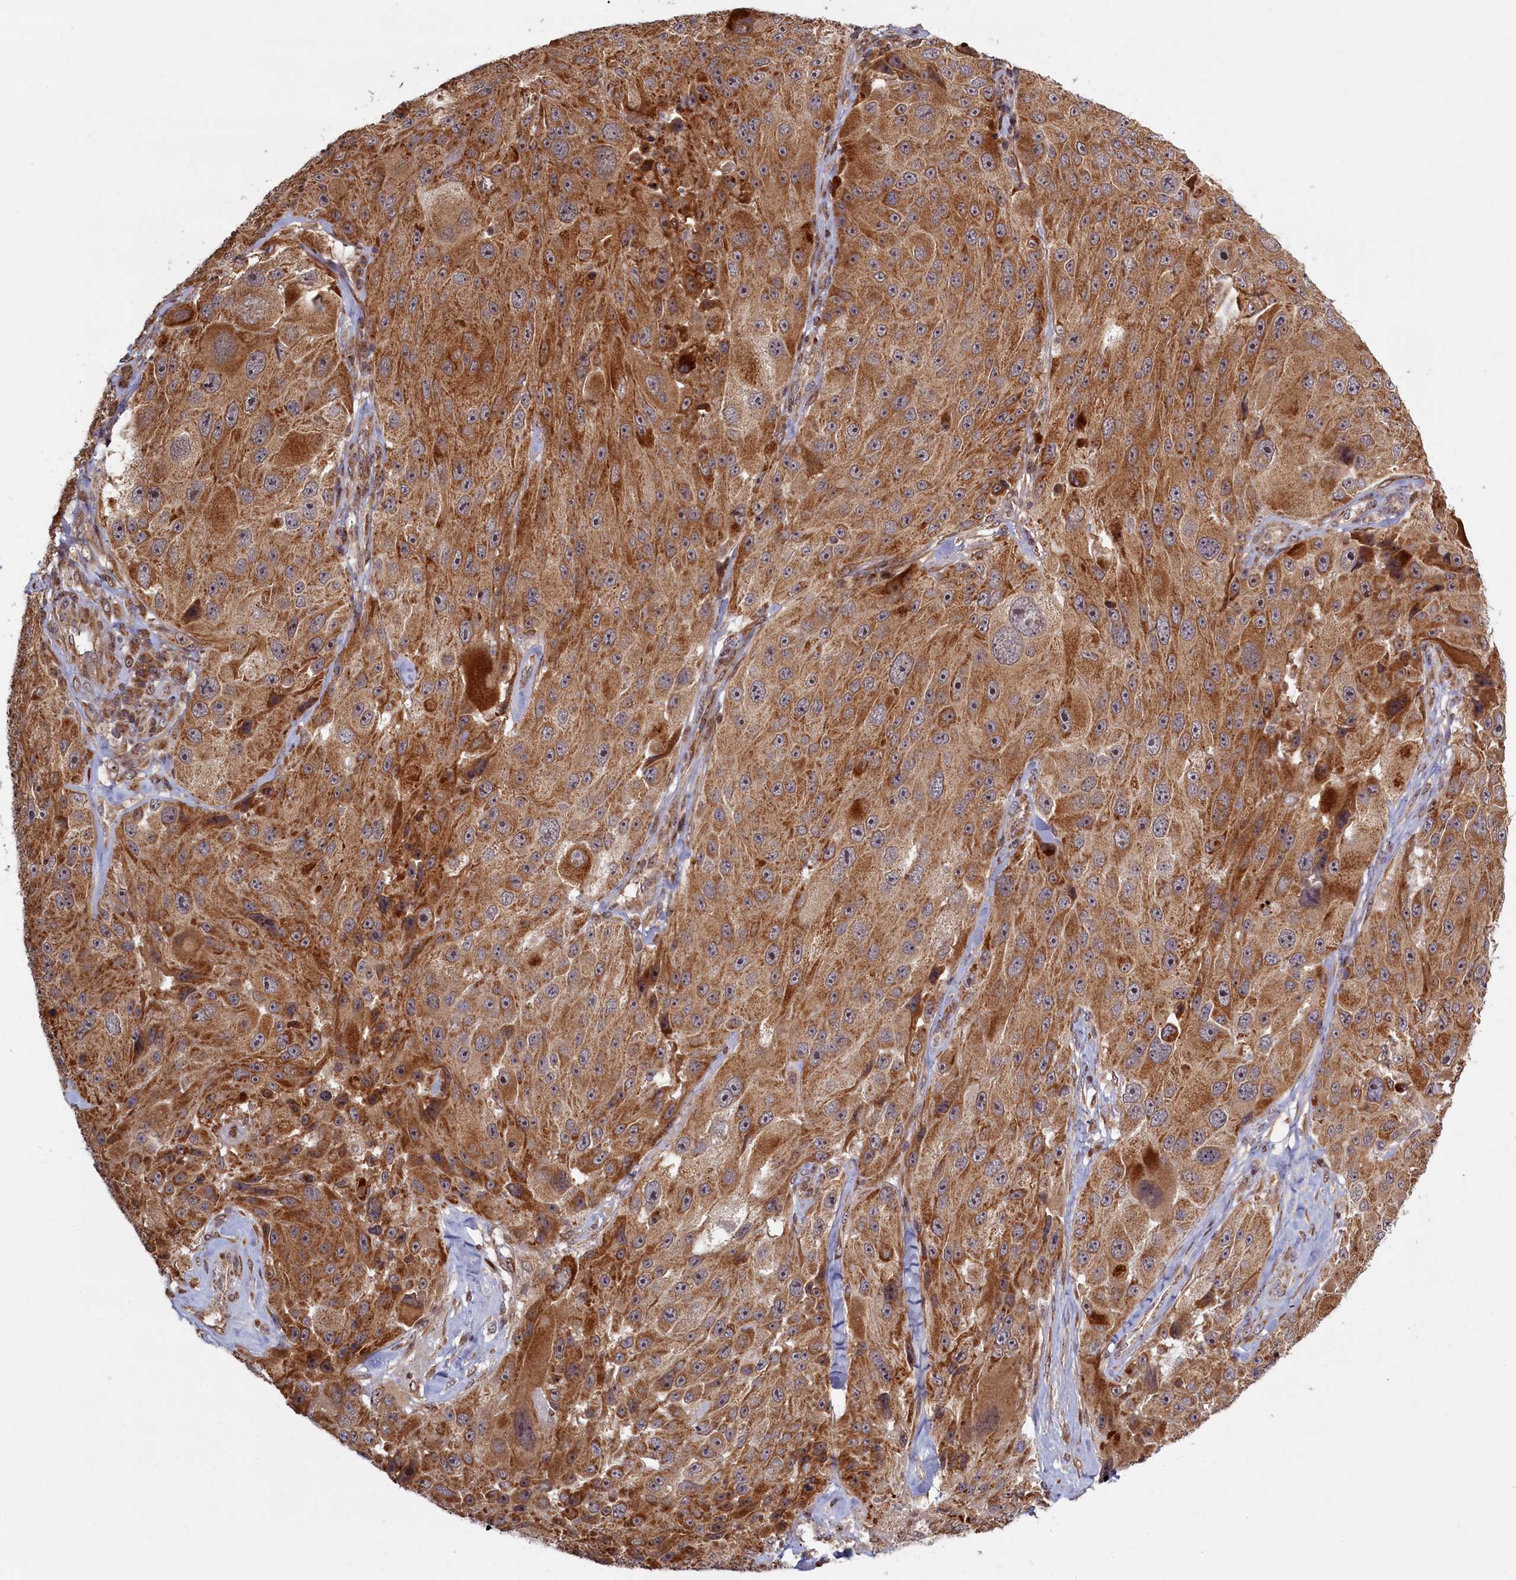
{"staining": {"intensity": "strong", "quantity": ">75%", "location": "cytoplasmic/membranous"}, "tissue": "melanoma", "cell_type": "Tumor cells", "image_type": "cancer", "snomed": [{"axis": "morphology", "description": "Malignant melanoma, Metastatic site"}, {"axis": "topography", "description": "Lymph node"}], "caption": "Tumor cells demonstrate high levels of strong cytoplasmic/membranous positivity in approximately >75% of cells in melanoma. (IHC, brightfield microscopy, high magnification).", "gene": "PLA2G10", "patient": {"sex": "male", "age": 62}}